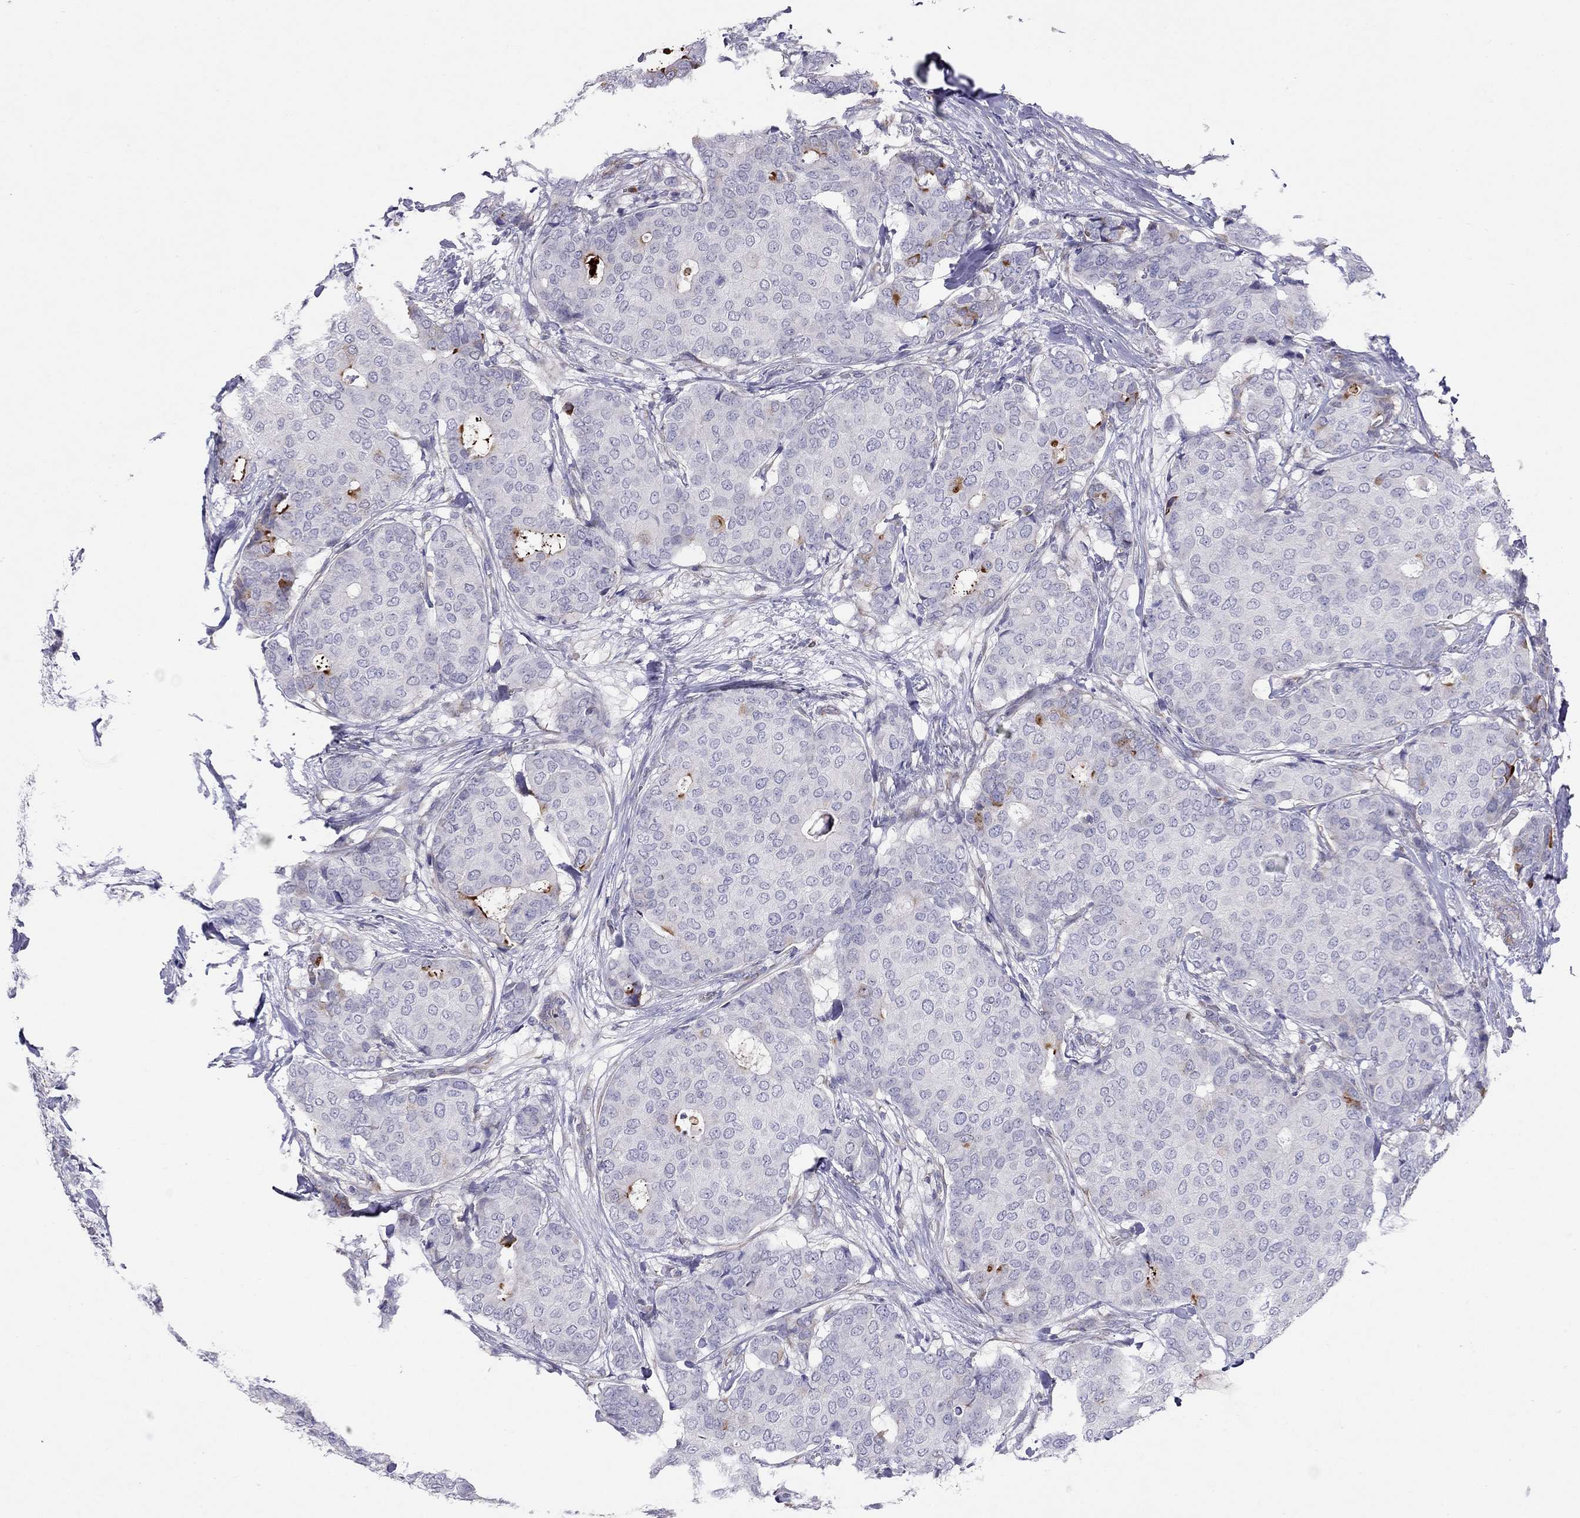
{"staining": {"intensity": "negative", "quantity": "none", "location": "none"}, "tissue": "breast cancer", "cell_type": "Tumor cells", "image_type": "cancer", "snomed": [{"axis": "morphology", "description": "Duct carcinoma"}, {"axis": "topography", "description": "Breast"}], "caption": "Immunohistochemical staining of human breast cancer displays no significant staining in tumor cells. (DAB immunohistochemistry, high magnification).", "gene": "SPINT4", "patient": {"sex": "female", "age": 75}}